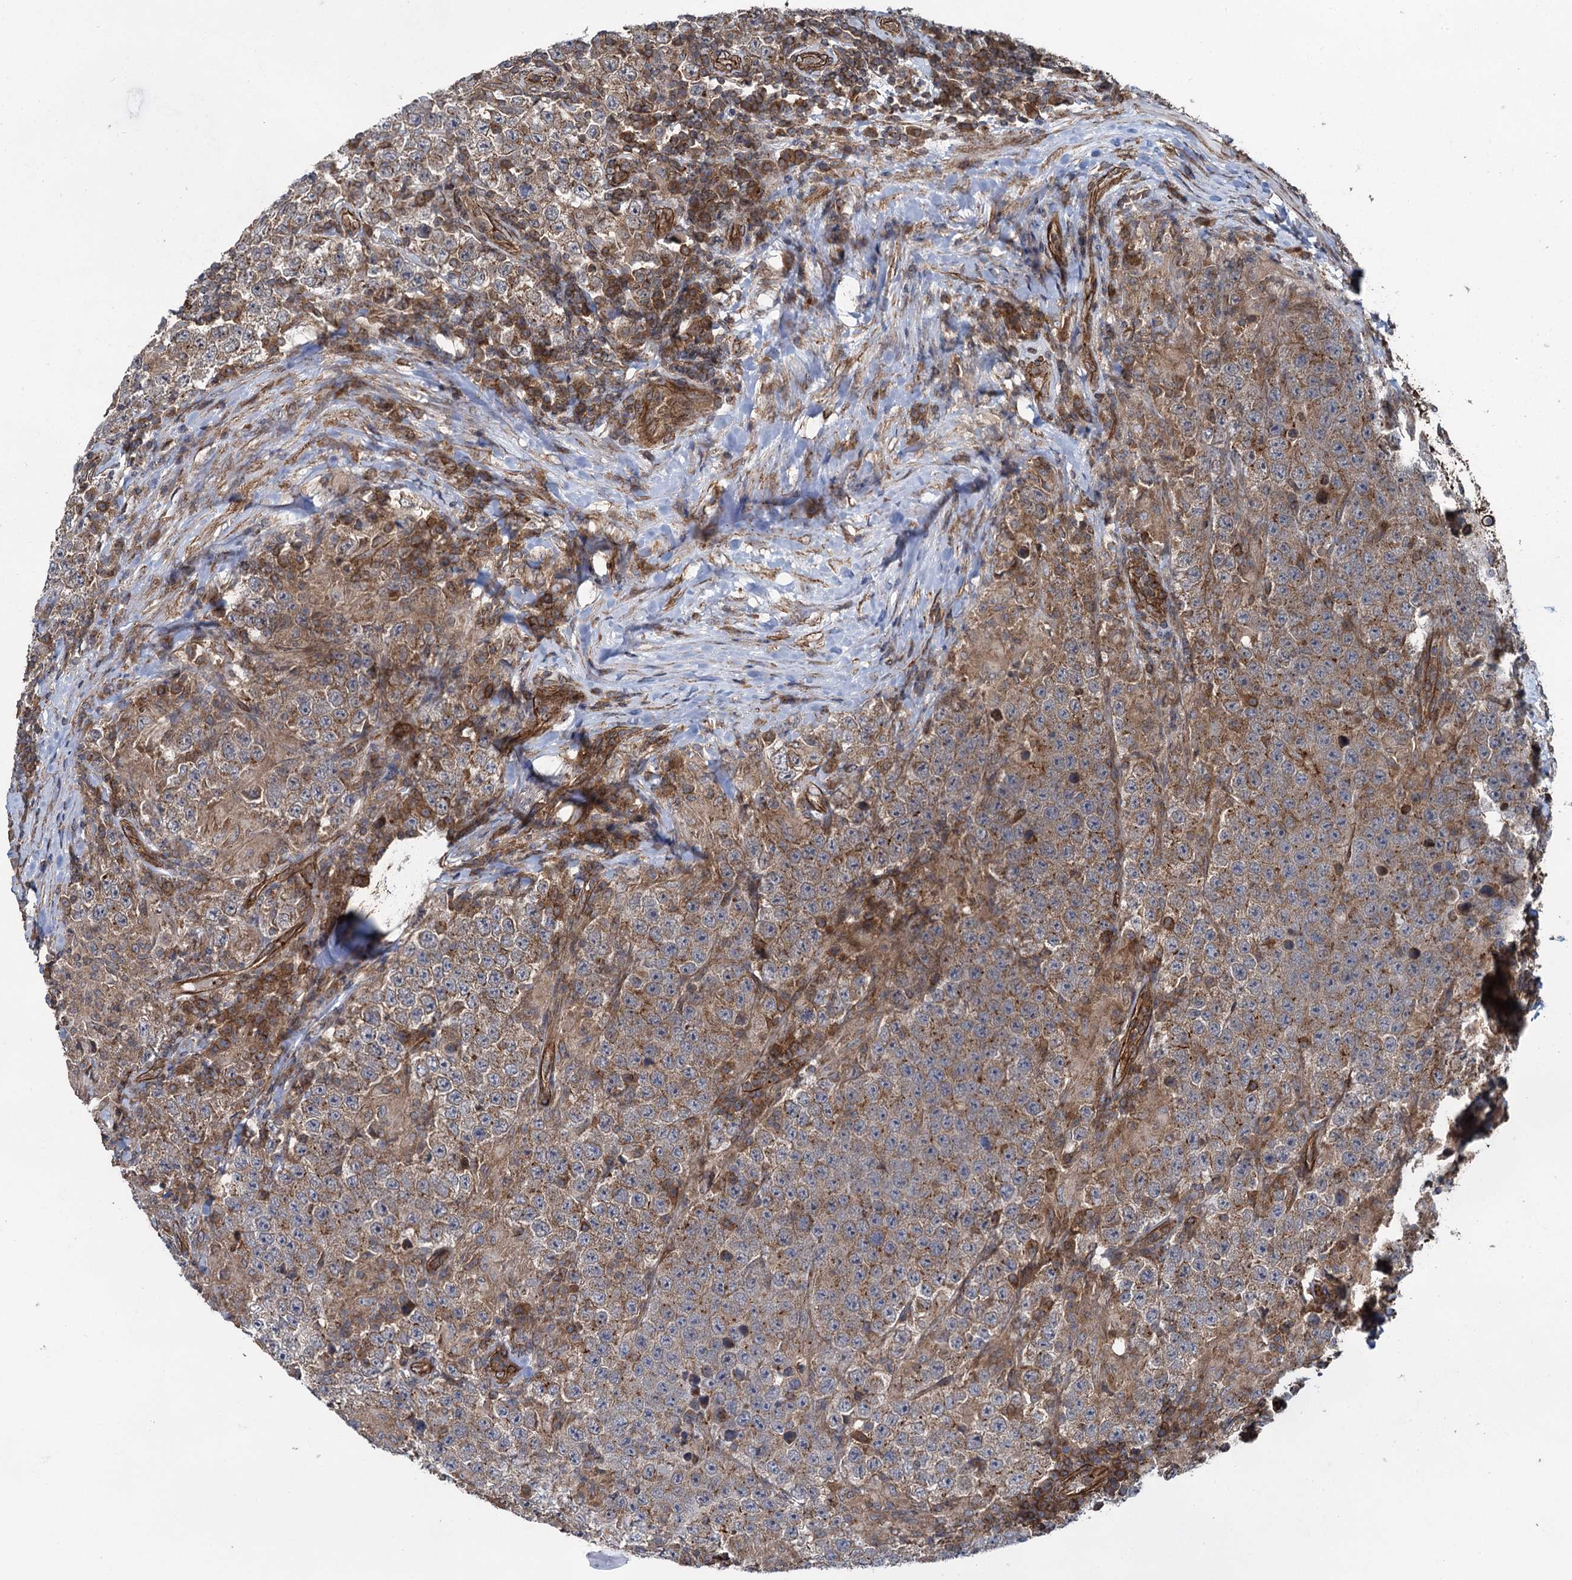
{"staining": {"intensity": "weak", "quantity": ">75%", "location": "cytoplasmic/membranous"}, "tissue": "testis cancer", "cell_type": "Tumor cells", "image_type": "cancer", "snomed": [{"axis": "morphology", "description": "Normal tissue, NOS"}, {"axis": "morphology", "description": "Urothelial carcinoma, High grade"}, {"axis": "morphology", "description": "Seminoma, NOS"}, {"axis": "morphology", "description": "Carcinoma, Embryonal, NOS"}, {"axis": "topography", "description": "Urinary bladder"}, {"axis": "topography", "description": "Testis"}], "caption": "High-grade urothelial carcinoma (testis) tissue reveals weak cytoplasmic/membranous staining in approximately >75% of tumor cells", "gene": "SVIP", "patient": {"sex": "male", "age": 41}}